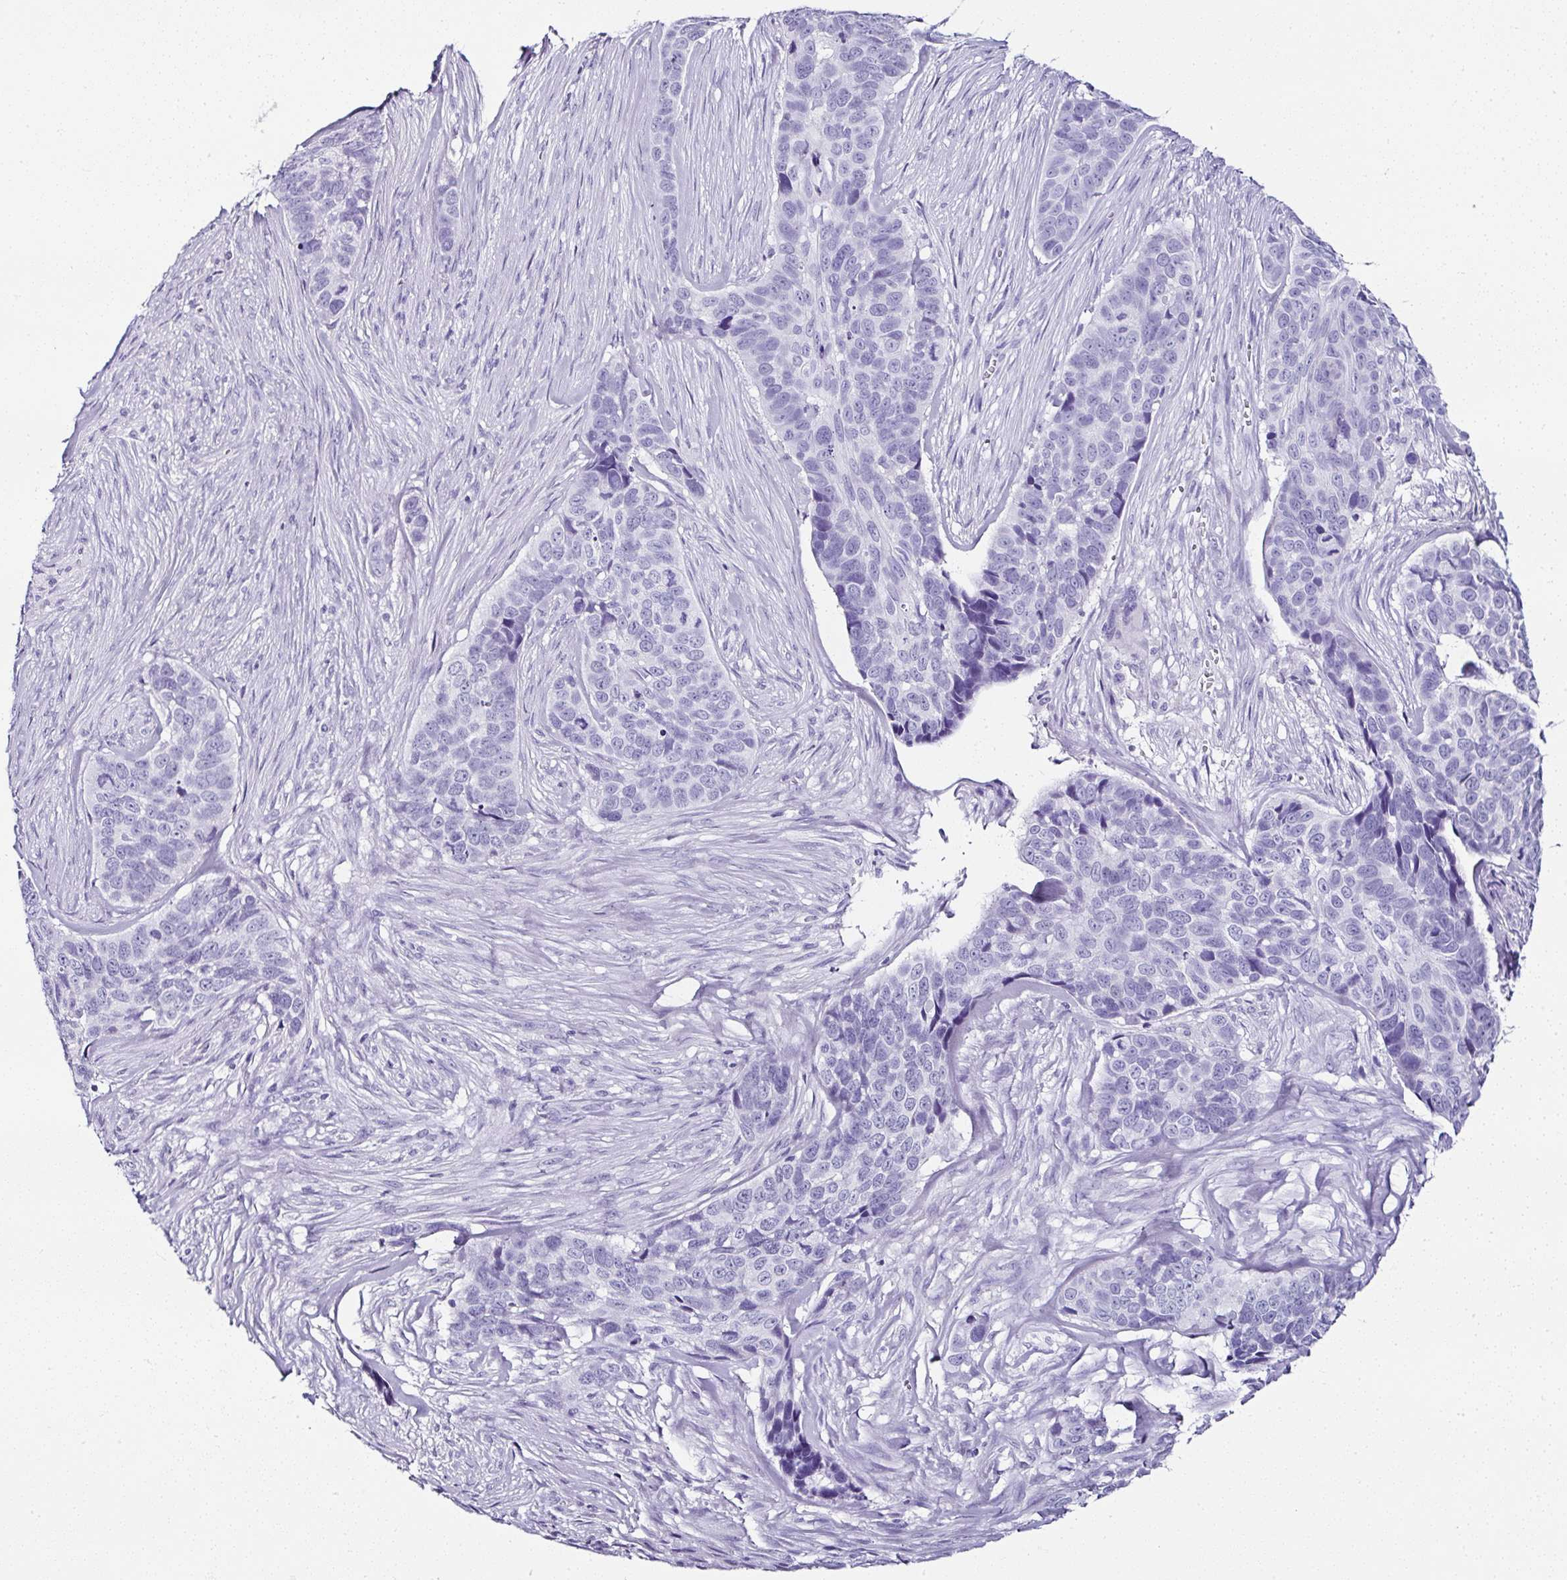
{"staining": {"intensity": "negative", "quantity": "none", "location": "none"}, "tissue": "skin cancer", "cell_type": "Tumor cells", "image_type": "cancer", "snomed": [{"axis": "morphology", "description": "Basal cell carcinoma"}, {"axis": "topography", "description": "Skin"}], "caption": "High power microscopy micrograph of an IHC micrograph of skin cancer (basal cell carcinoma), revealing no significant positivity in tumor cells.", "gene": "SERPINB3", "patient": {"sex": "female", "age": 82}}